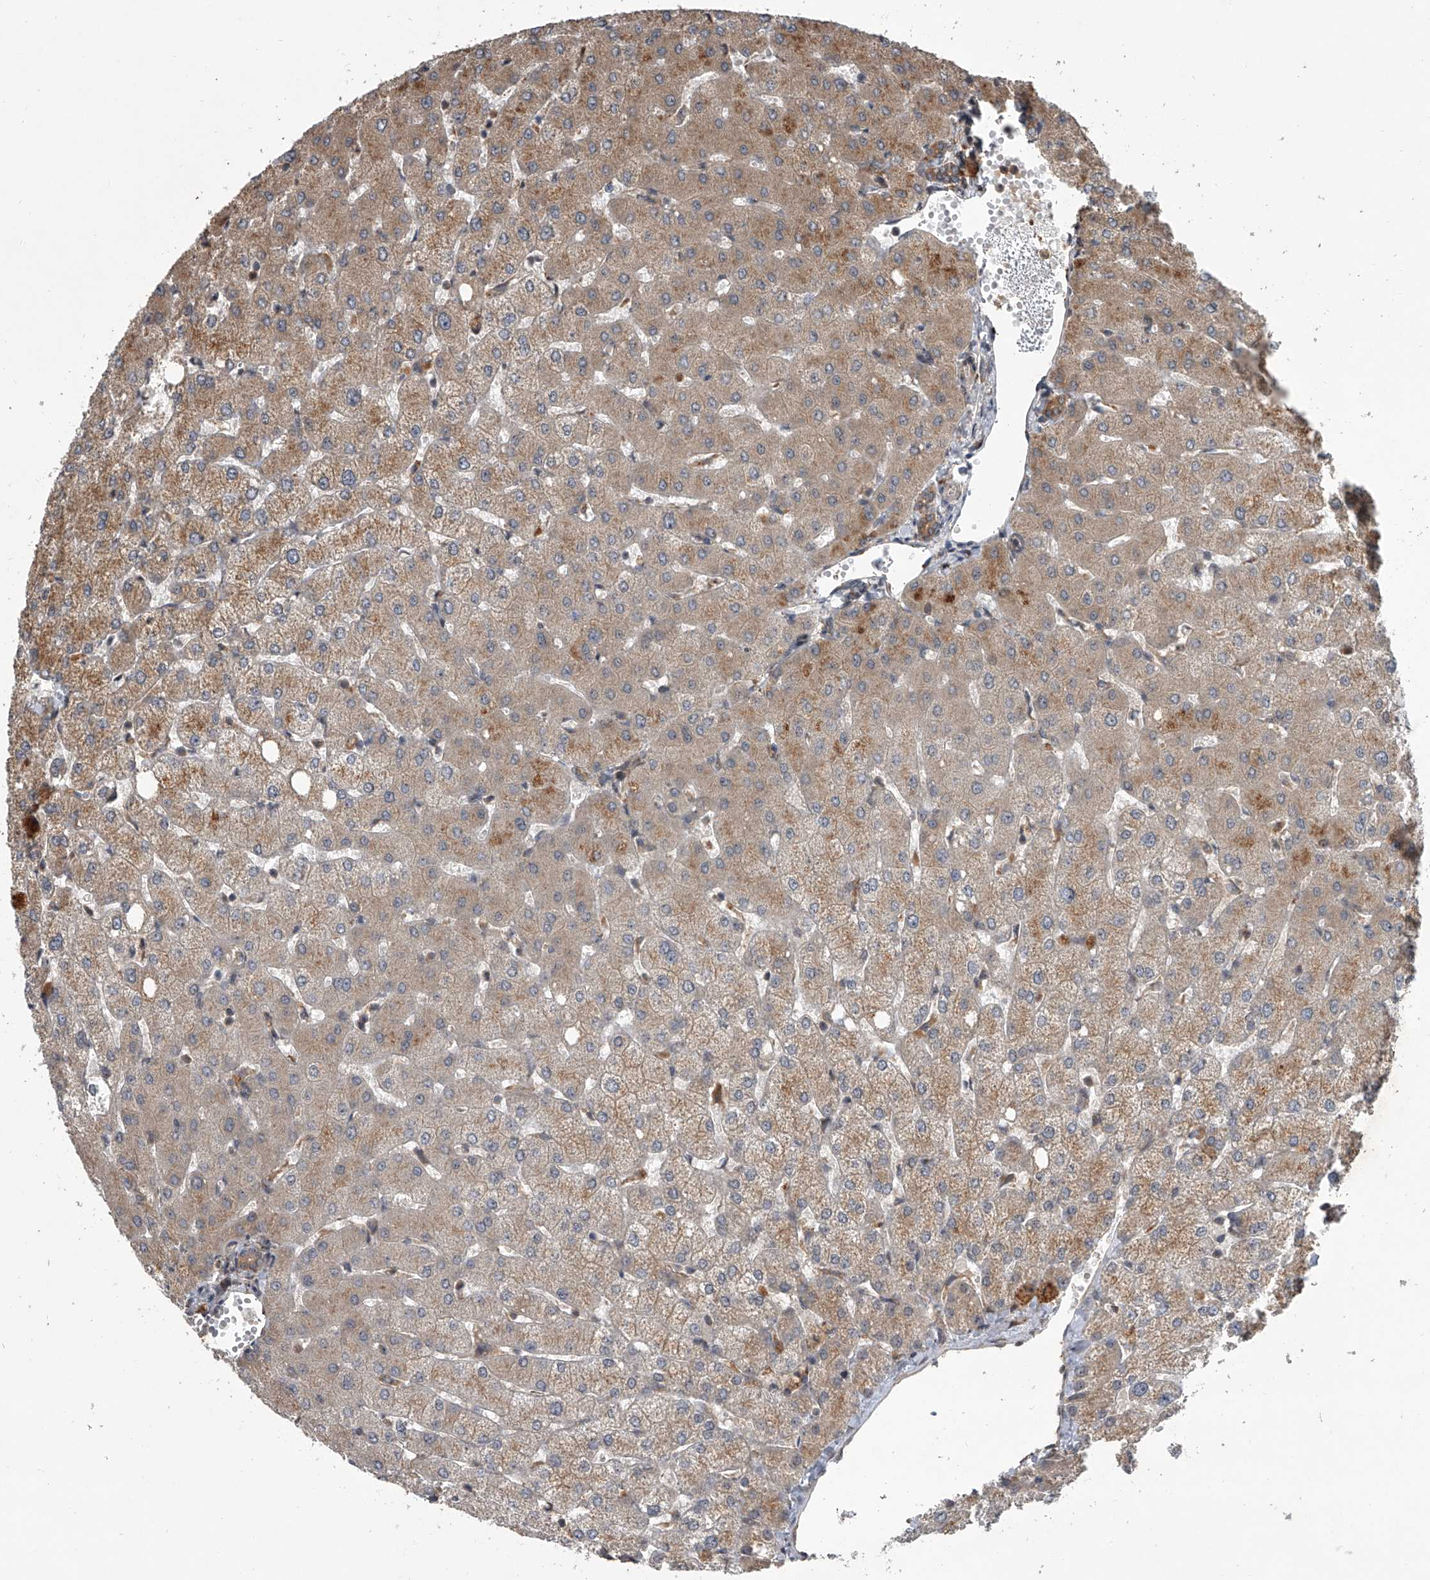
{"staining": {"intensity": "moderate", "quantity": "<25%", "location": "cytoplasmic/membranous"}, "tissue": "liver", "cell_type": "Cholangiocytes", "image_type": "normal", "snomed": [{"axis": "morphology", "description": "Normal tissue, NOS"}, {"axis": "topography", "description": "Liver"}], "caption": "Immunohistochemical staining of normal liver displays moderate cytoplasmic/membranous protein expression in approximately <25% of cholangiocytes.", "gene": "GEMIN8", "patient": {"sex": "female", "age": 54}}